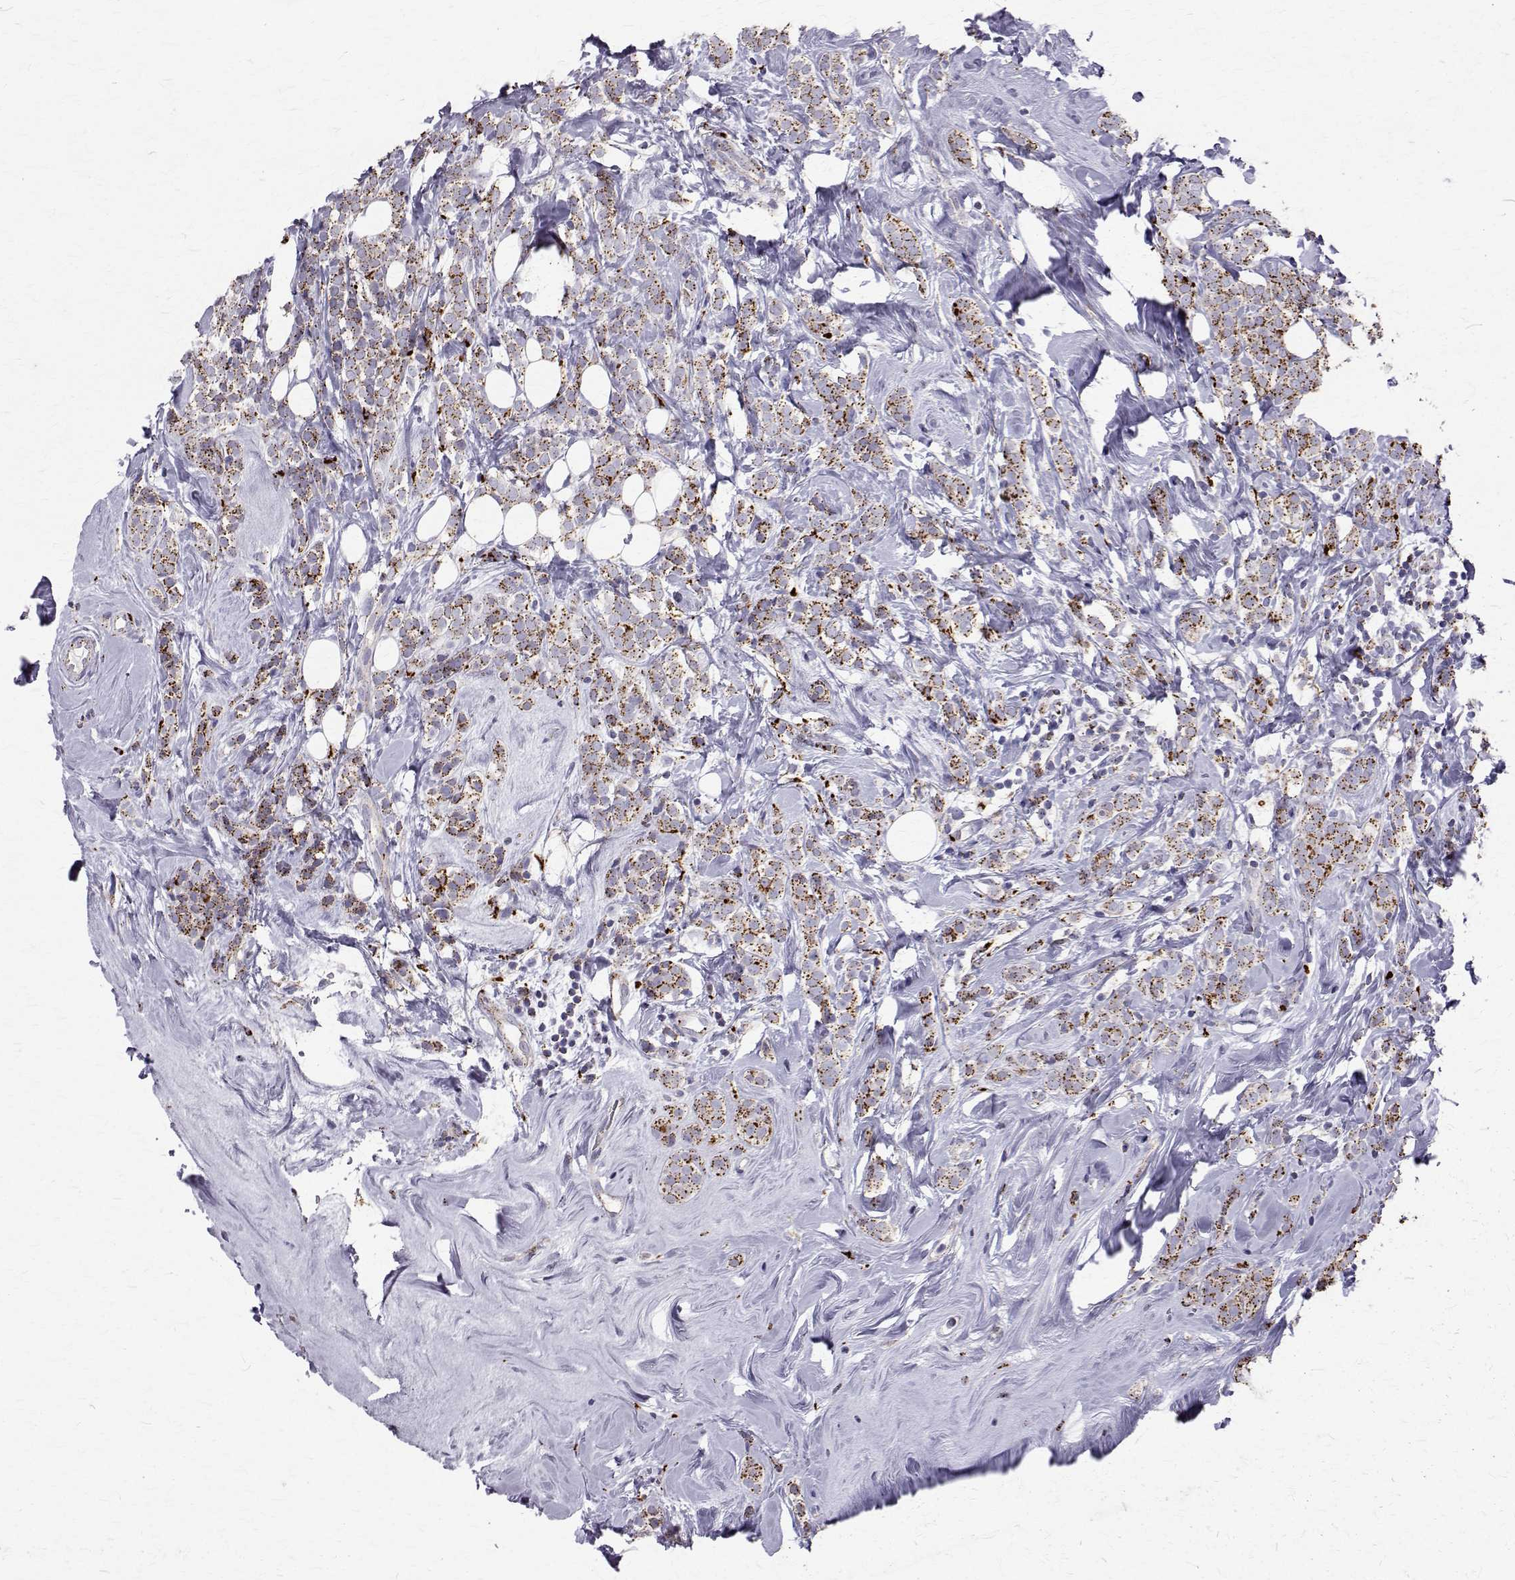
{"staining": {"intensity": "moderate", "quantity": ">75%", "location": "cytoplasmic/membranous"}, "tissue": "breast cancer", "cell_type": "Tumor cells", "image_type": "cancer", "snomed": [{"axis": "morphology", "description": "Lobular carcinoma"}, {"axis": "topography", "description": "Breast"}], "caption": "The immunohistochemical stain shows moderate cytoplasmic/membranous staining in tumor cells of lobular carcinoma (breast) tissue.", "gene": "TPP1", "patient": {"sex": "female", "age": 49}}